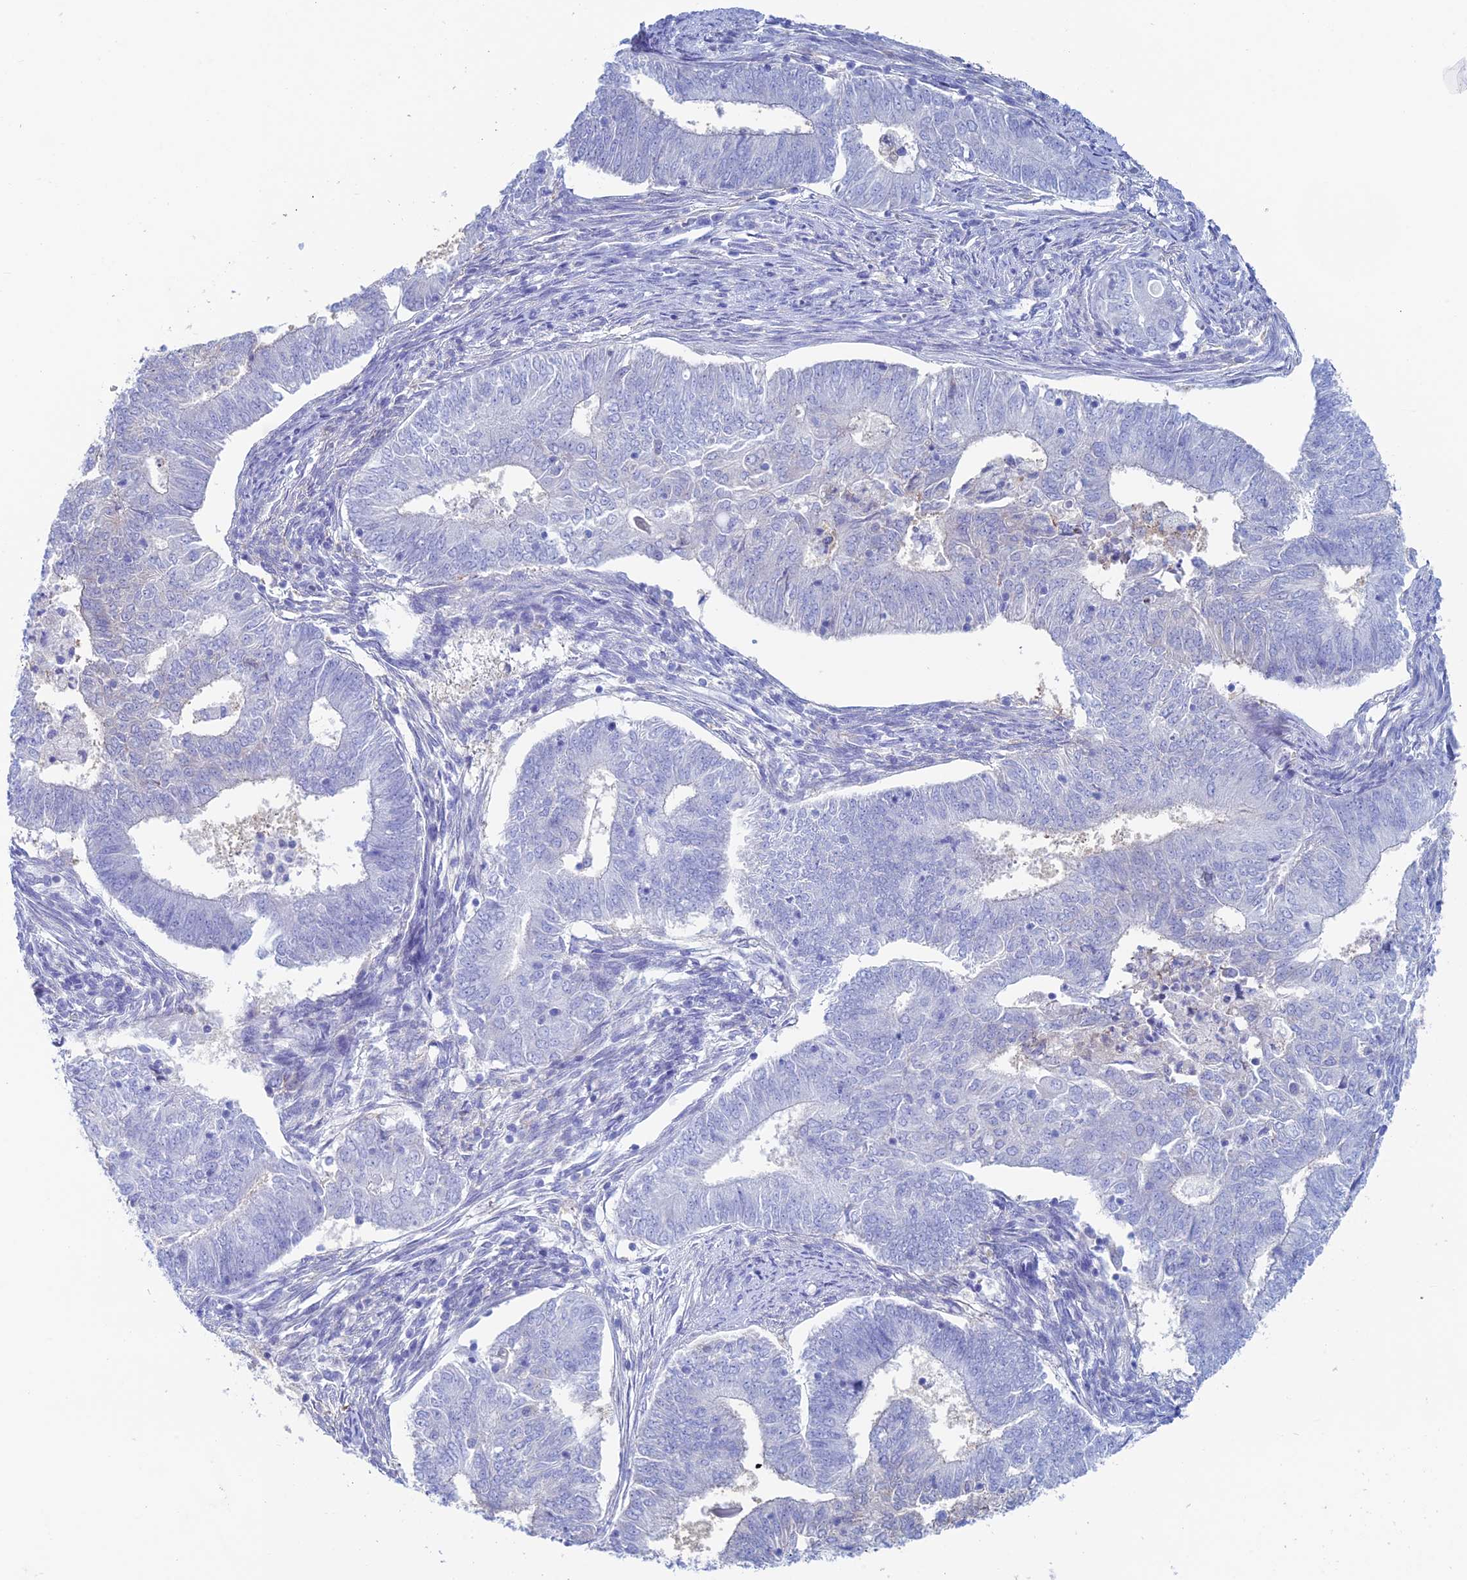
{"staining": {"intensity": "negative", "quantity": "none", "location": "none"}, "tissue": "endometrial cancer", "cell_type": "Tumor cells", "image_type": "cancer", "snomed": [{"axis": "morphology", "description": "Adenocarcinoma, NOS"}, {"axis": "topography", "description": "Endometrium"}], "caption": "This is an IHC histopathology image of human endometrial adenocarcinoma. There is no expression in tumor cells.", "gene": "KCNK17", "patient": {"sex": "female", "age": 62}}